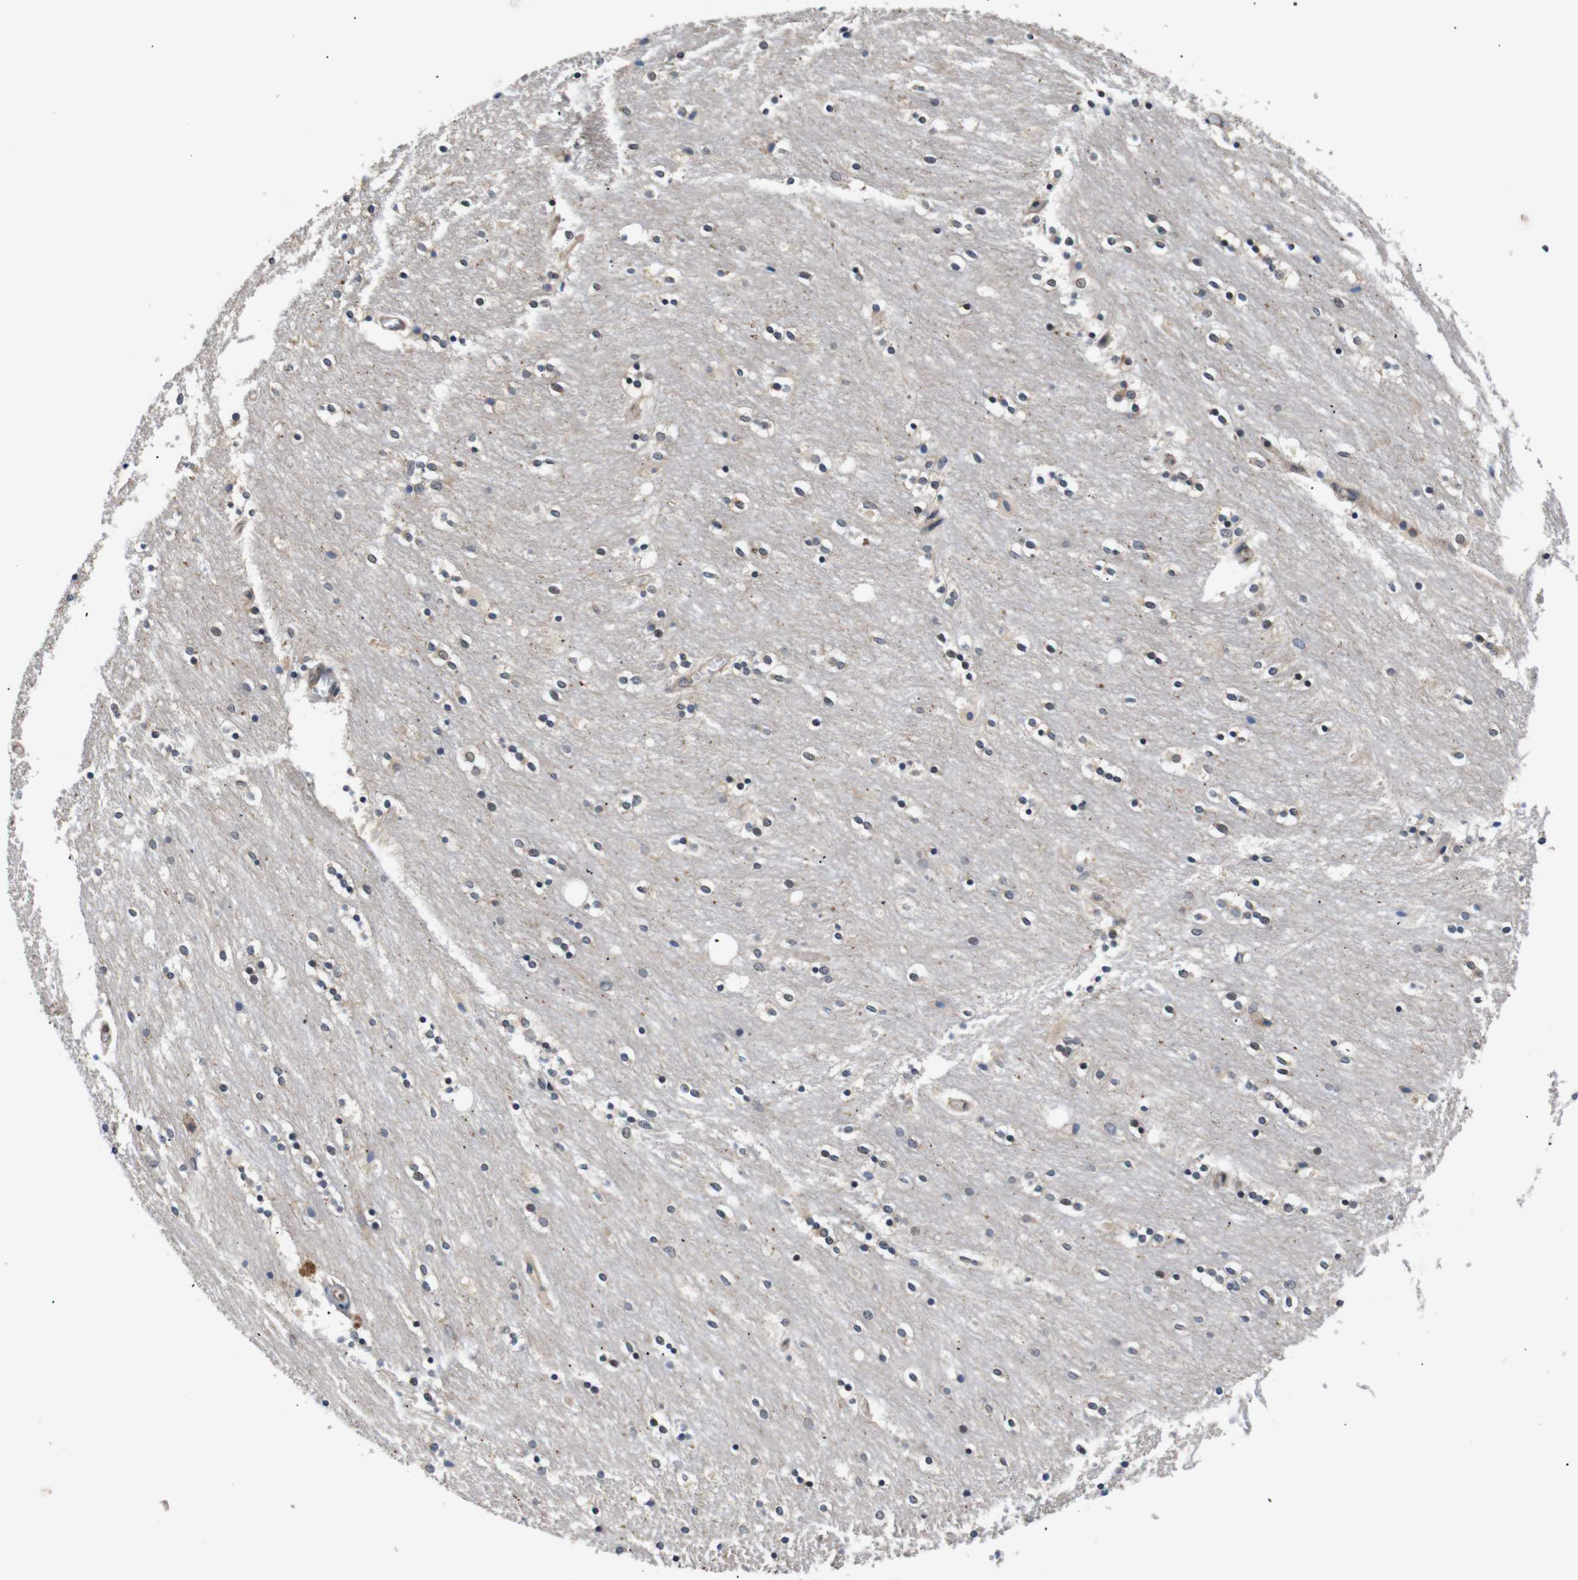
{"staining": {"intensity": "moderate", "quantity": "<25%", "location": "nuclear"}, "tissue": "caudate", "cell_type": "Glial cells", "image_type": "normal", "snomed": [{"axis": "morphology", "description": "Normal tissue, NOS"}, {"axis": "topography", "description": "Lateral ventricle wall"}], "caption": "Caudate was stained to show a protein in brown. There is low levels of moderate nuclear positivity in about <25% of glial cells. (DAB (3,3'-diaminobenzidine) IHC, brown staining for protein, blue staining for nuclei).", "gene": "BRWD3", "patient": {"sex": "female", "age": 54}}